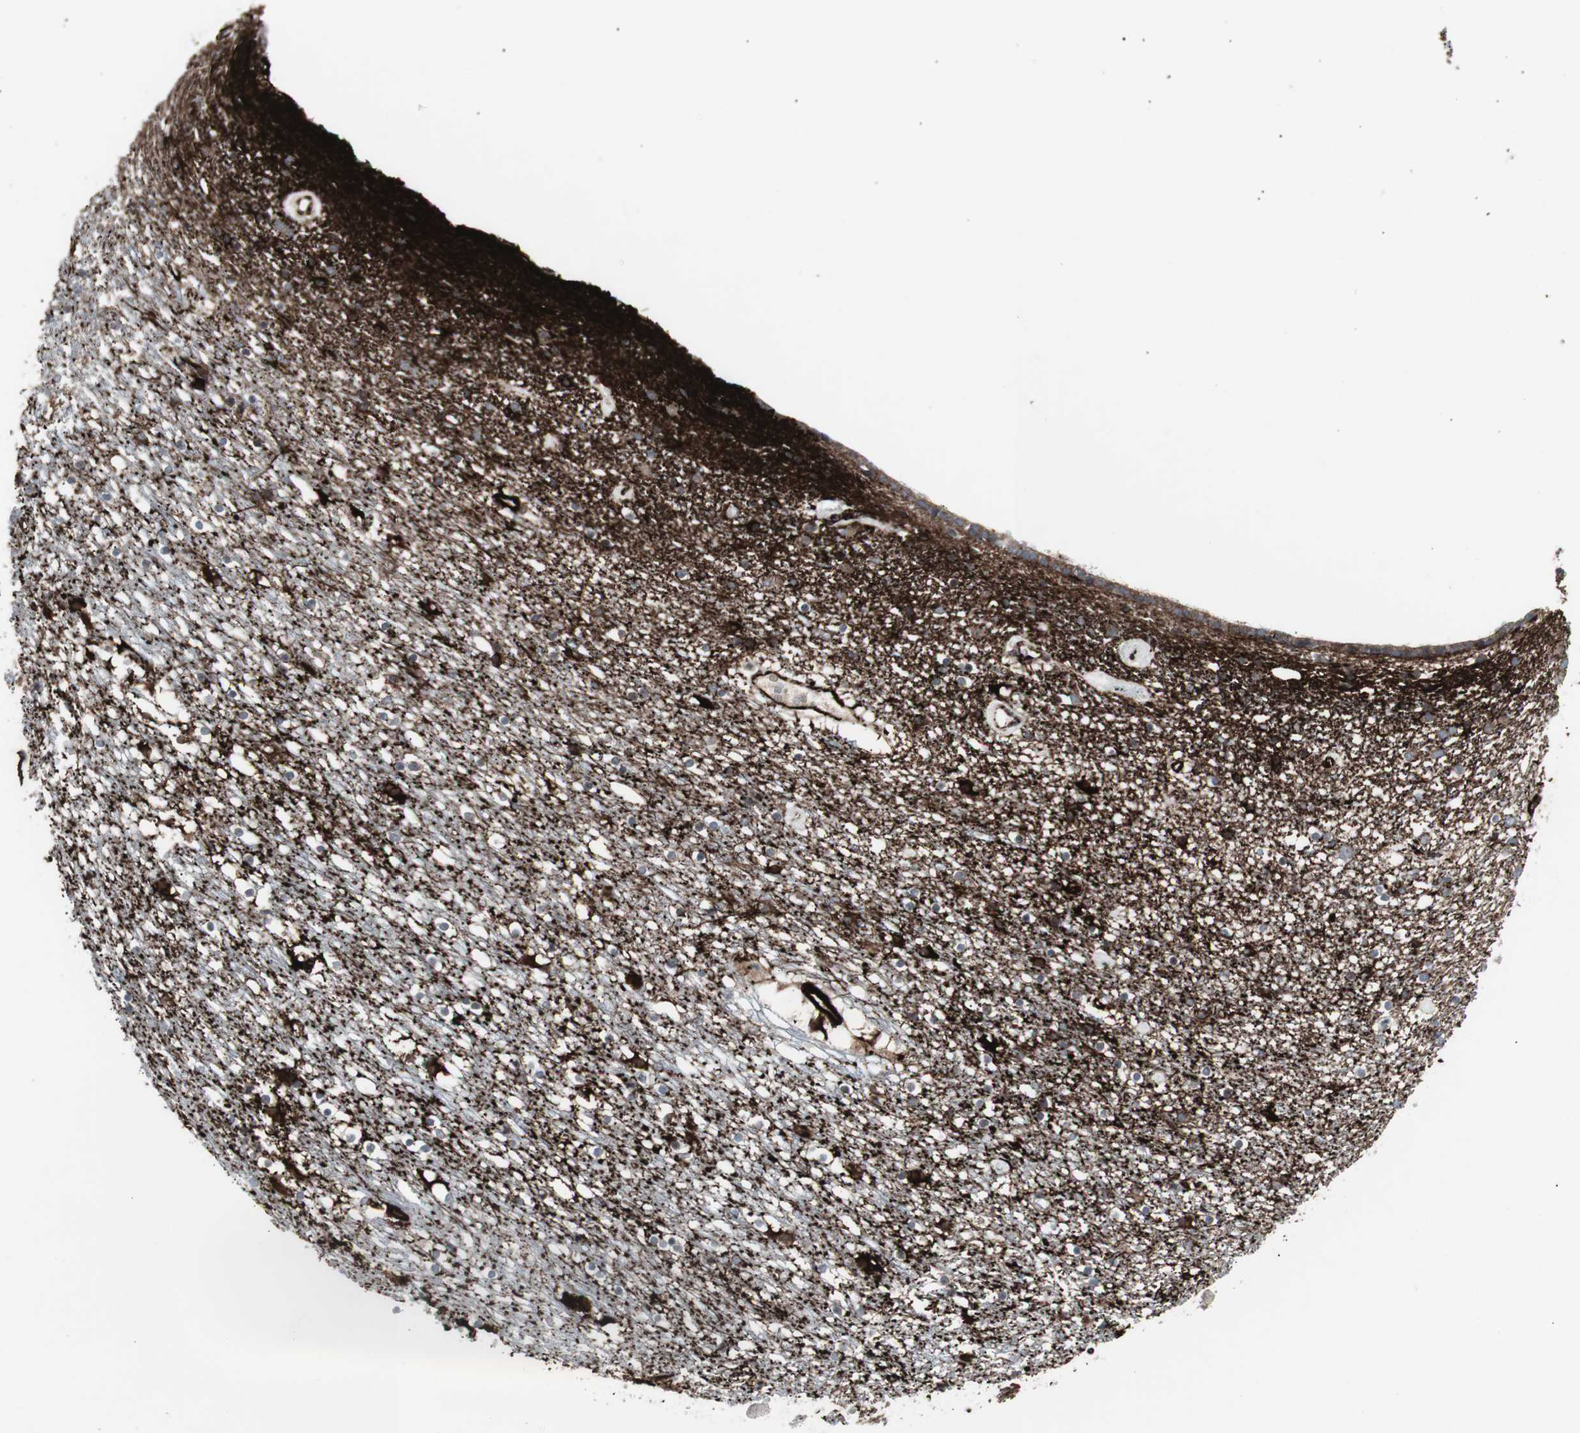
{"staining": {"intensity": "negative", "quantity": "none", "location": "none"}, "tissue": "caudate", "cell_type": "Glial cells", "image_type": "normal", "snomed": [{"axis": "morphology", "description": "Normal tissue, NOS"}, {"axis": "topography", "description": "Lateral ventricle wall"}], "caption": "A photomicrograph of human caudate is negative for staining in glial cells.", "gene": "PDGFA", "patient": {"sex": "male", "age": 45}}